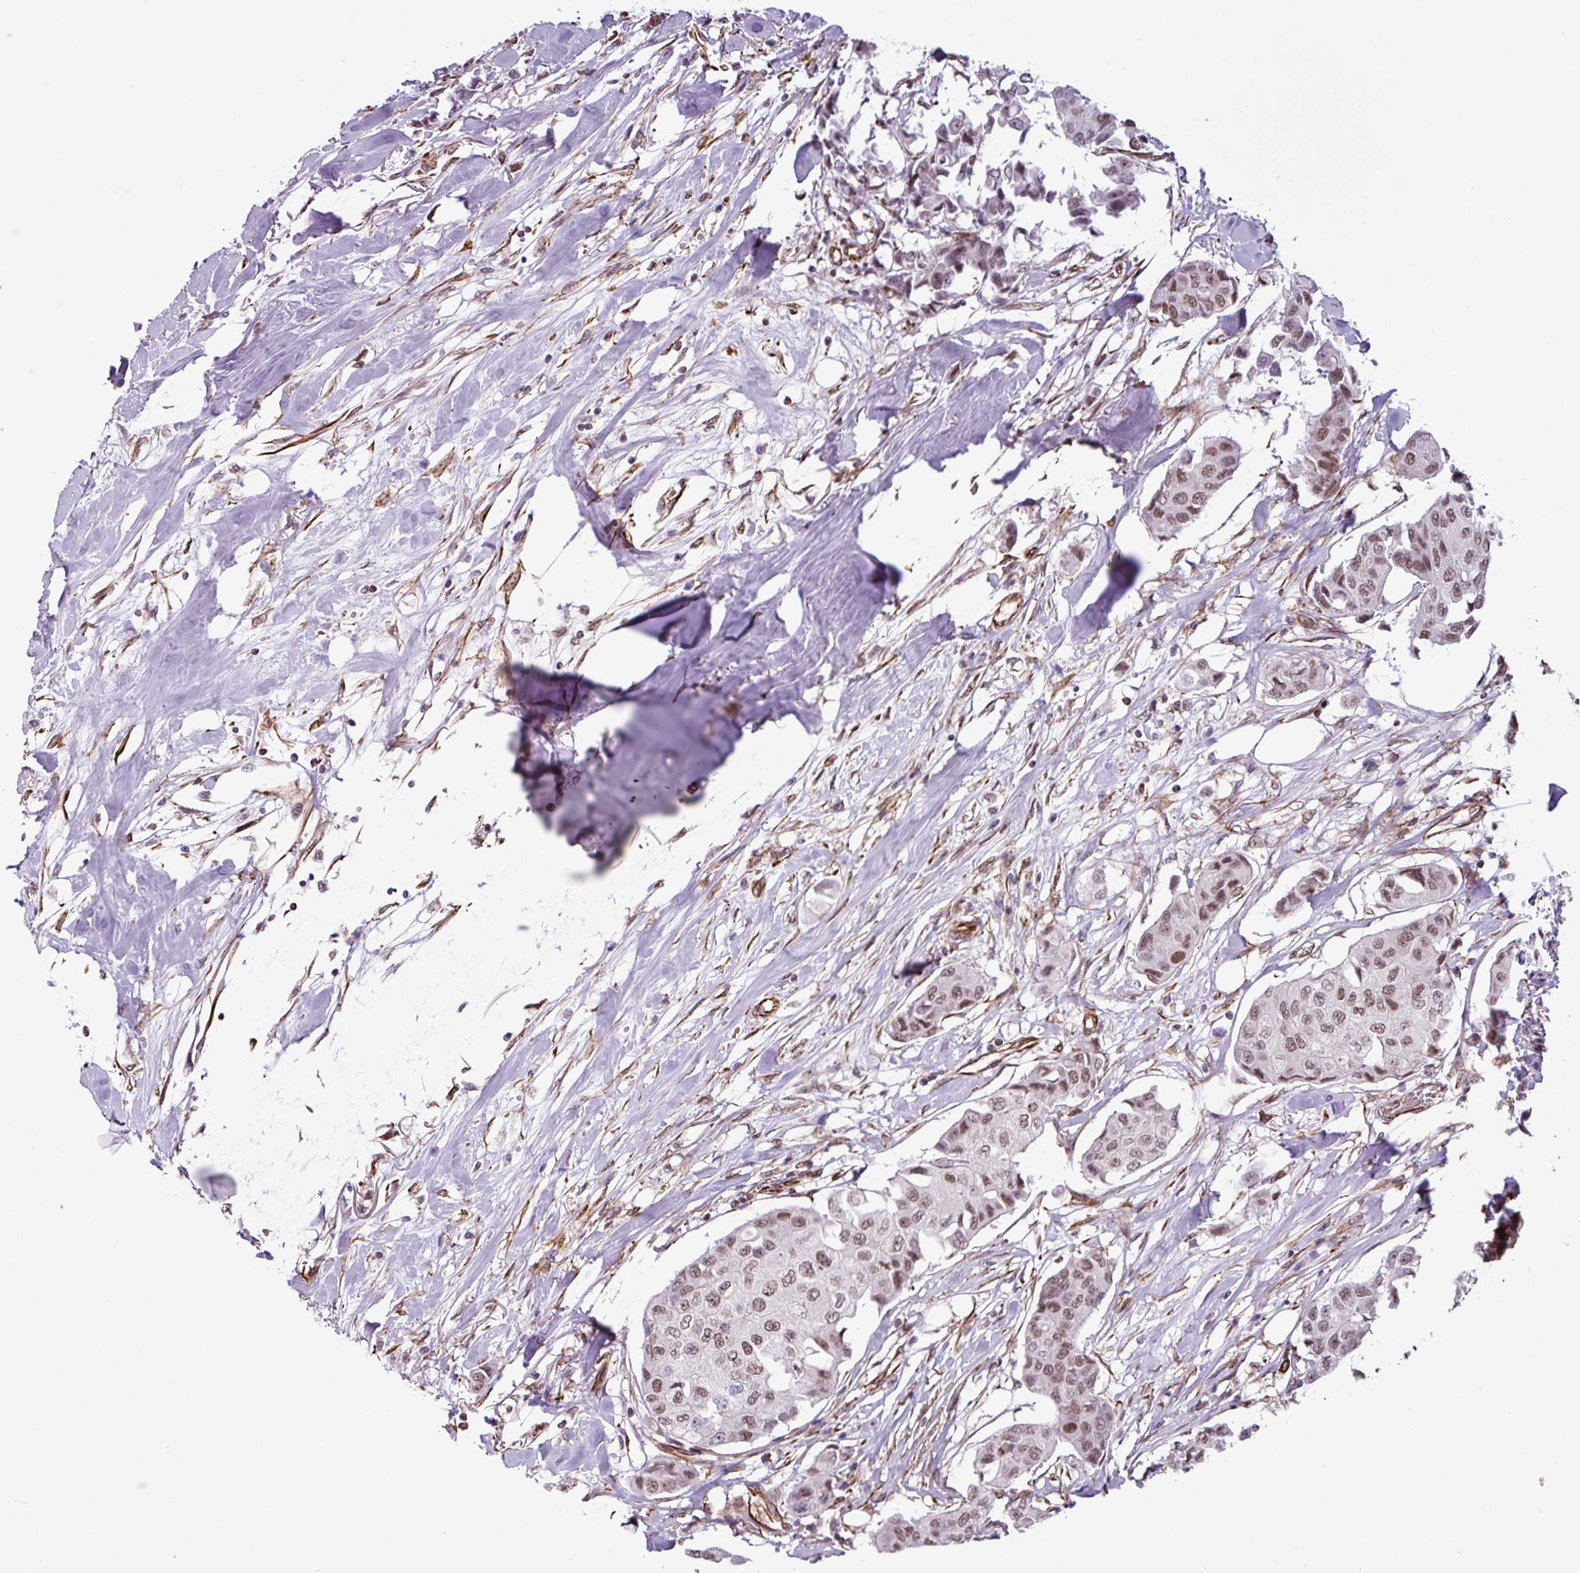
{"staining": {"intensity": "moderate", "quantity": ">75%", "location": "nuclear"}, "tissue": "breast cancer", "cell_type": "Tumor cells", "image_type": "cancer", "snomed": [{"axis": "morphology", "description": "Duct carcinoma"}, {"axis": "topography", "description": "Breast"}], "caption": "Approximately >75% of tumor cells in human invasive ductal carcinoma (breast) demonstrate moderate nuclear protein positivity as visualized by brown immunohistochemical staining.", "gene": "CHD3", "patient": {"sex": "female", "age": 80}}